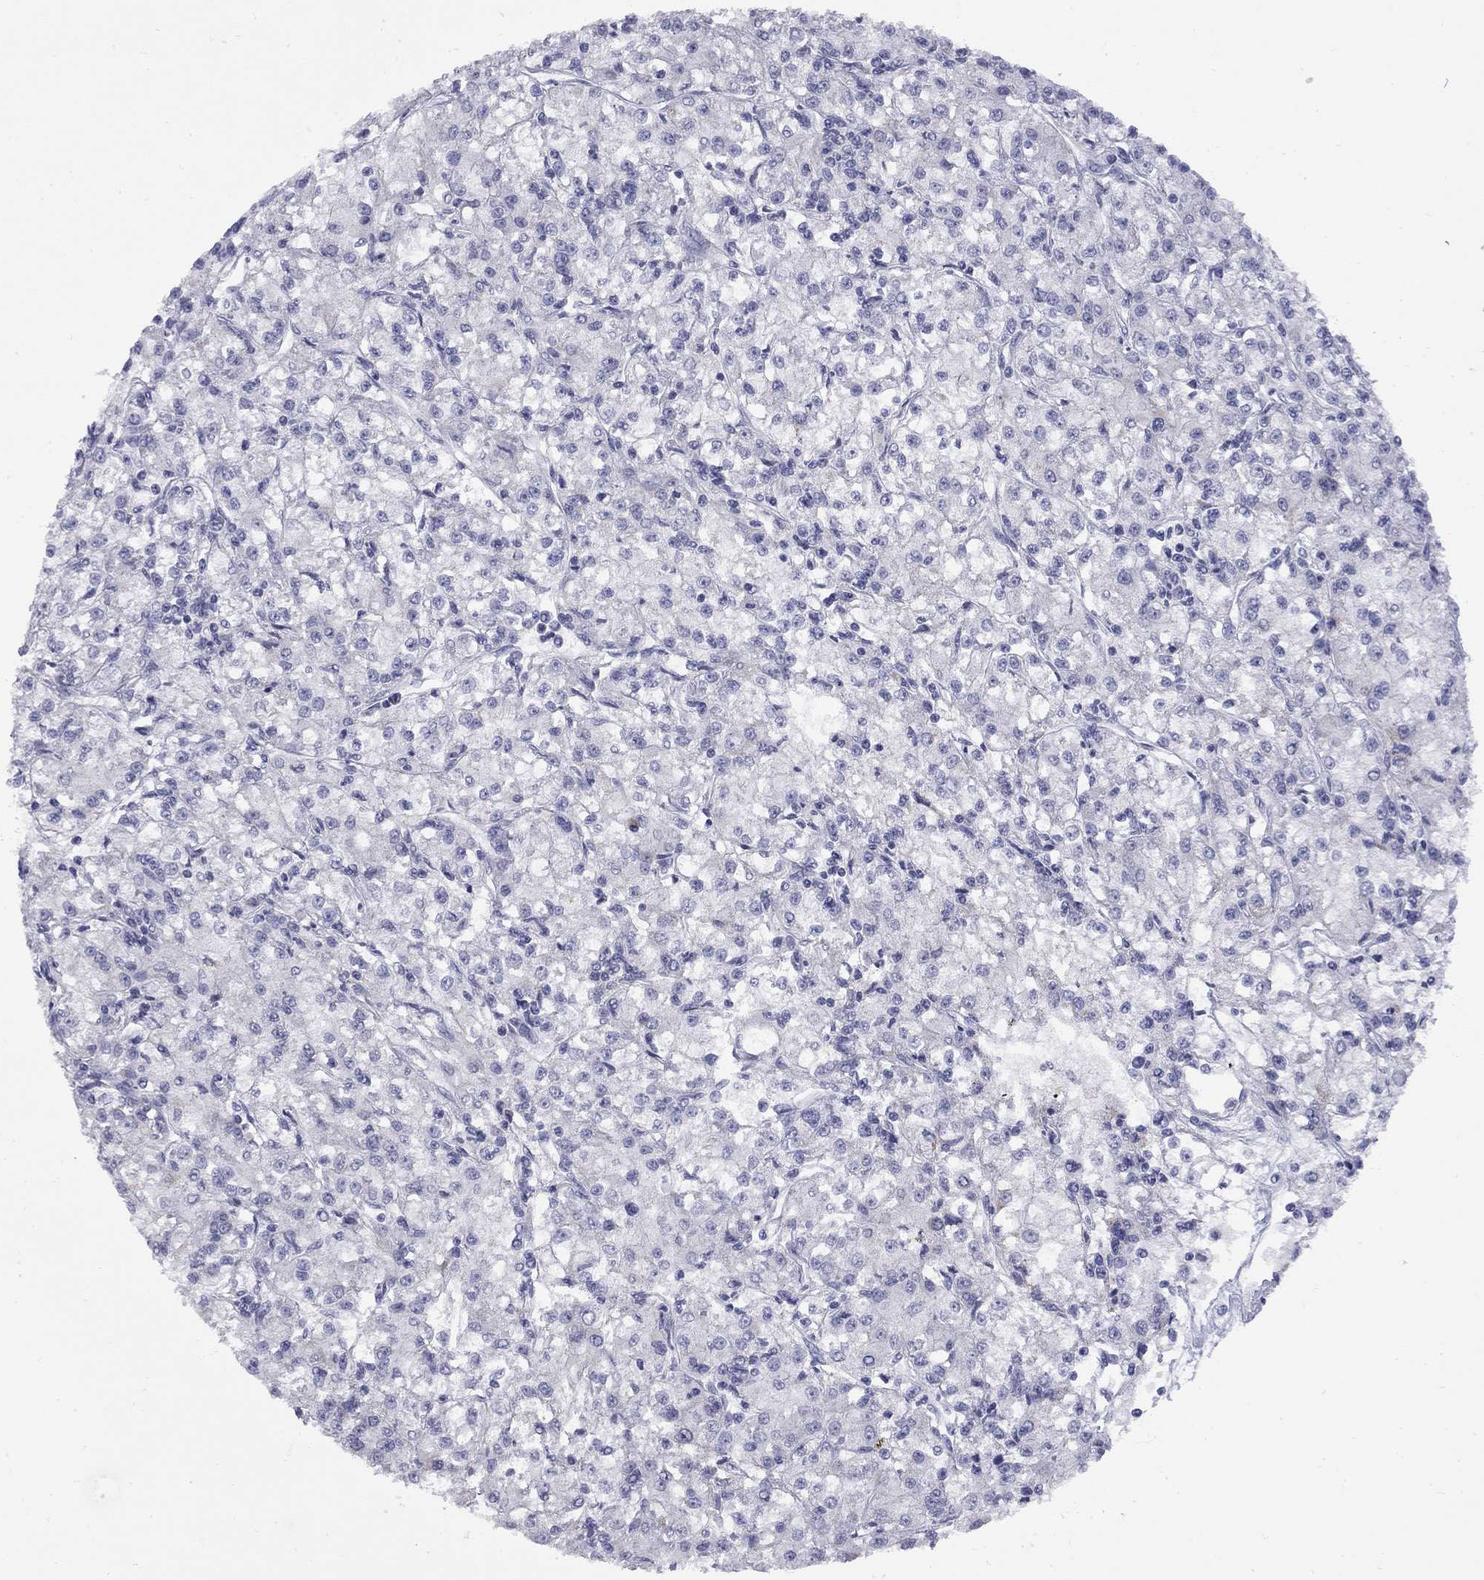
{"staining": {"intensity": "negative", "quantity": "none", "location": "none"}, "tissue": "renal cancer", "cell_type": "Tumor cells", "image_type": "cancer", "snomed": [{"axis": "morphology", "description": "Adenocarcinoma, NOS"}, {"axis": "topography", "description": "Kidney"}], "caption": "The immunohistochemistry photomicrograph has no significant positivity in tumor cells of renal cancer tissue.", "gene": "ABCB4", "patient": {"sex": "female", "age": 59}}